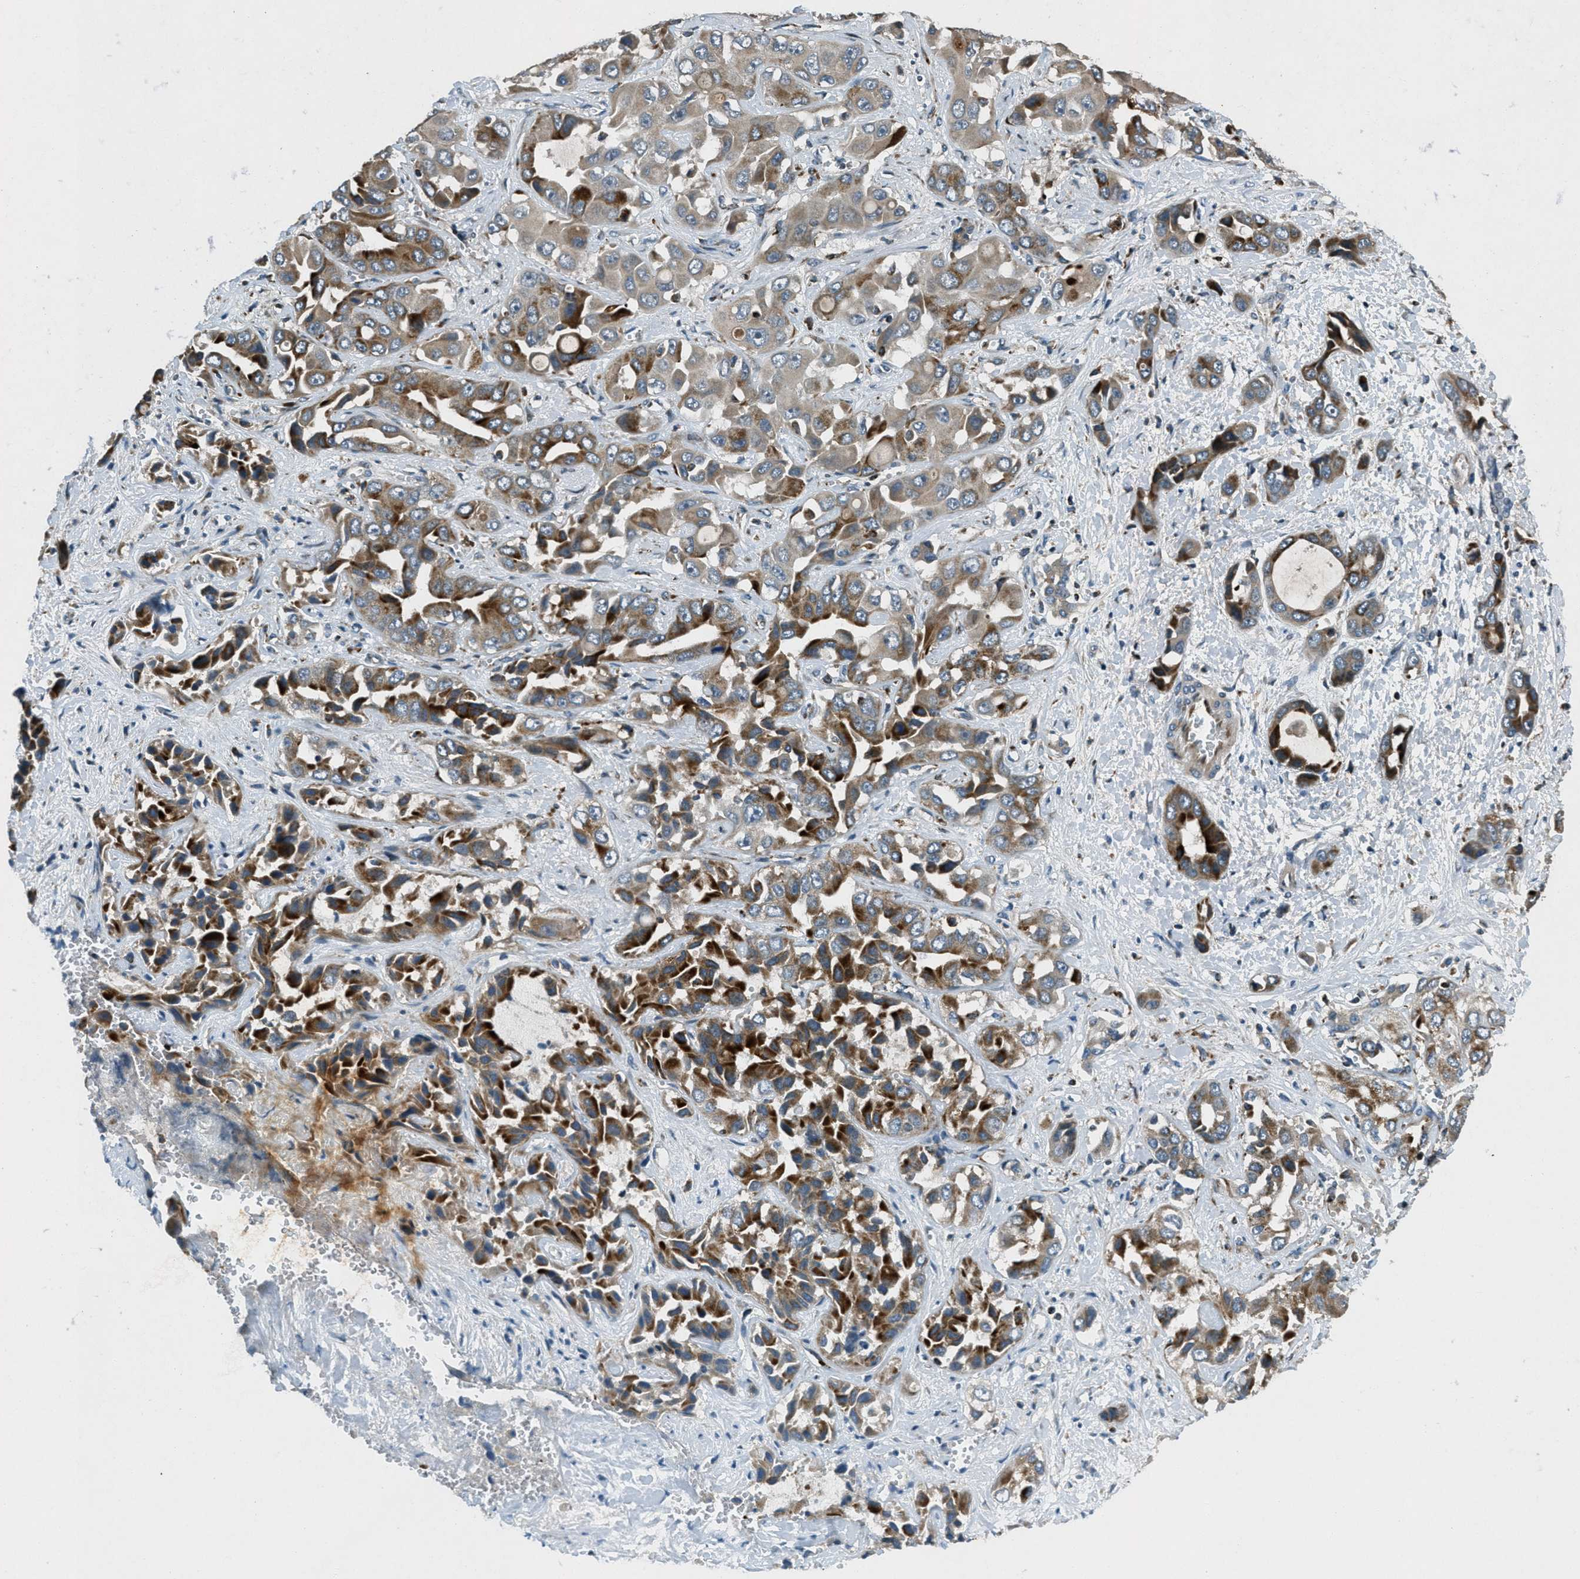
{"staining": {"intensity": "strong", "quantity": "25%-75%", "location": "cytoplasmic/membranous"}, "tissue": "liver cancer", "cell_type": "Tumor cells", "image_type": "cancer", "snomed": [{"axis": "morphology", "description": "Cholangiocarcinoma"}, {"axis": "topography", "description": "Liver"}], "caption": "Protein analysis of liver cancer tissue reveals strong cytoplasmic/membranous staining in approximately 25%-75% of tumor cells.", "gene": "CLEC2D", "patient": {"sex": "female", "age": 52}}